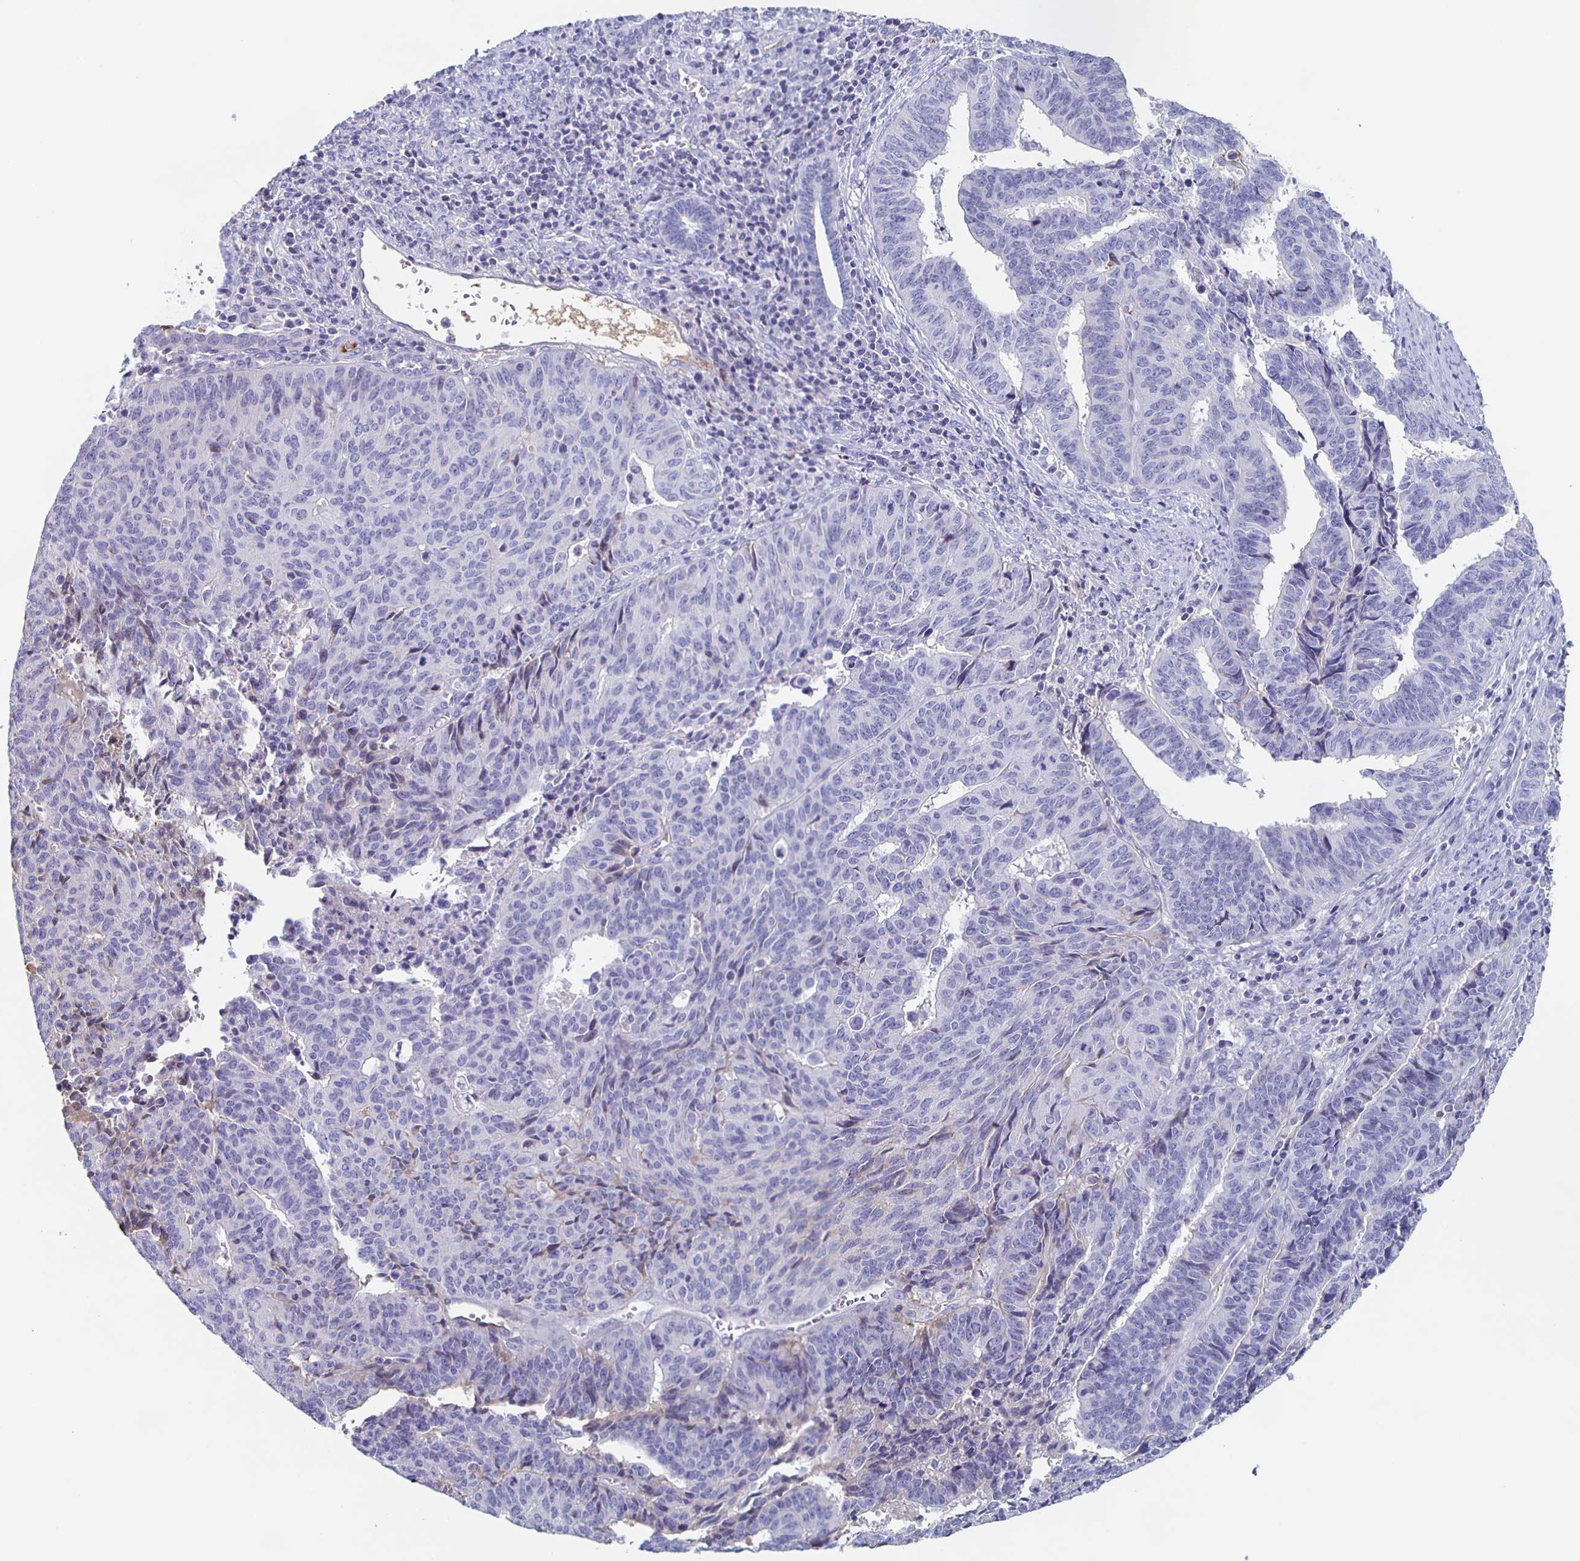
{"staining": {"intensity": "negative", "quantity": "none", "location": "none"}, "tissue": "endometrial cancer", "cell_type": "Tumor cells", "image_type": "cancer", "snomed": [{"axis": "morphology", "description": "Adenocarcinoma, NOS"}, {"axis": "topography", "description": "Endometrium"}], "caption": "Immunohistochemical staining of endometrial cancer (adenocarcinoma) exhibits no significant expression in tumor cells. Brightfield microscopy of IHC stained with DAB (3,3'-diaminobenzidine) (brown) and hematoxylin (blue), captured at high magnification.", "gene": "FGA", "patient": {"sex": "female", "age": 65}}